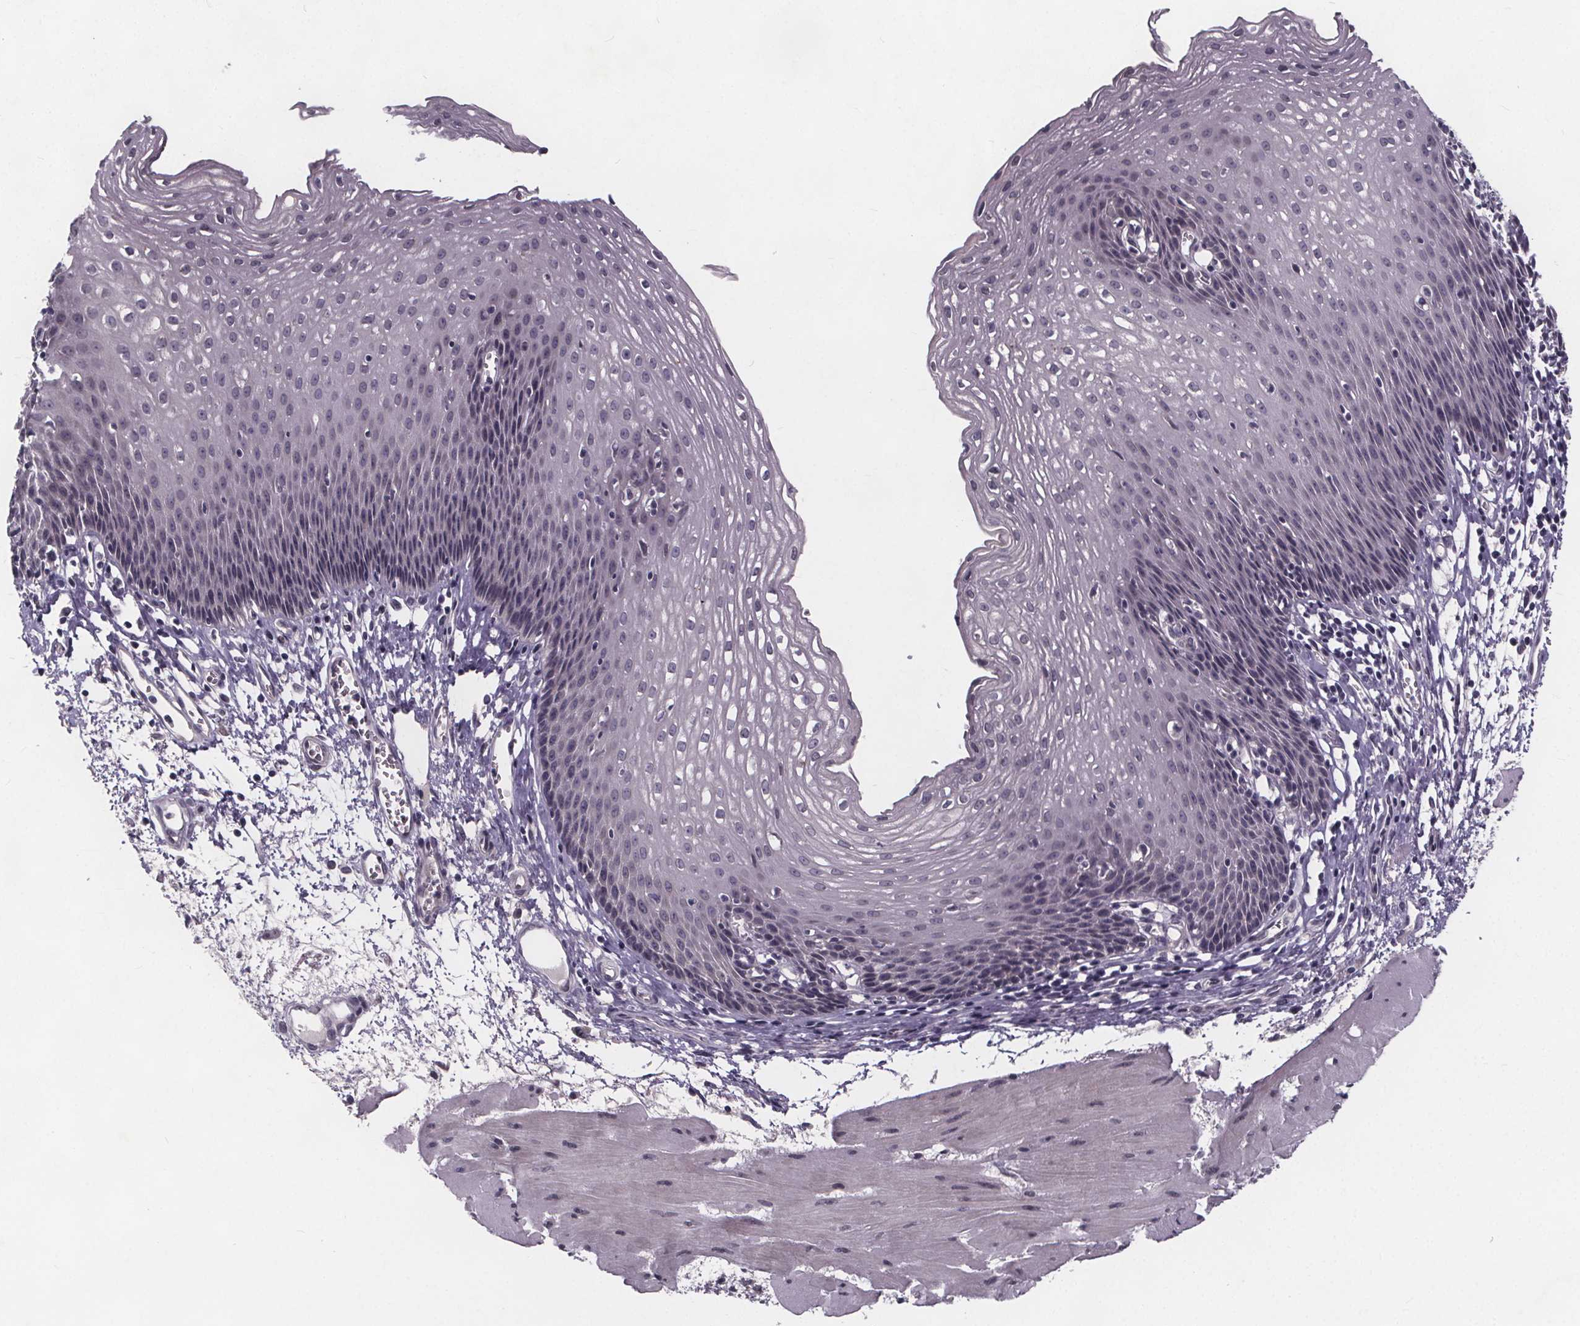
{"staining": {"intensity": "negative", "quantity": "none", "location": "none"}, "tissue": "esophagus", "cell_type": "Squamous epithelial cells", "image_type": "normal", "snomed": [{"axis": "morphology", "description": "Normal tissue, NOS"}, {"axis": "topography", "description": "Esophagus"}], "caption": "Image shows no protein positivity in squamous epithelial cells of benign esophagus.", "gene": "FAM181B", "patient": {"sex": "female", "age": 64}}